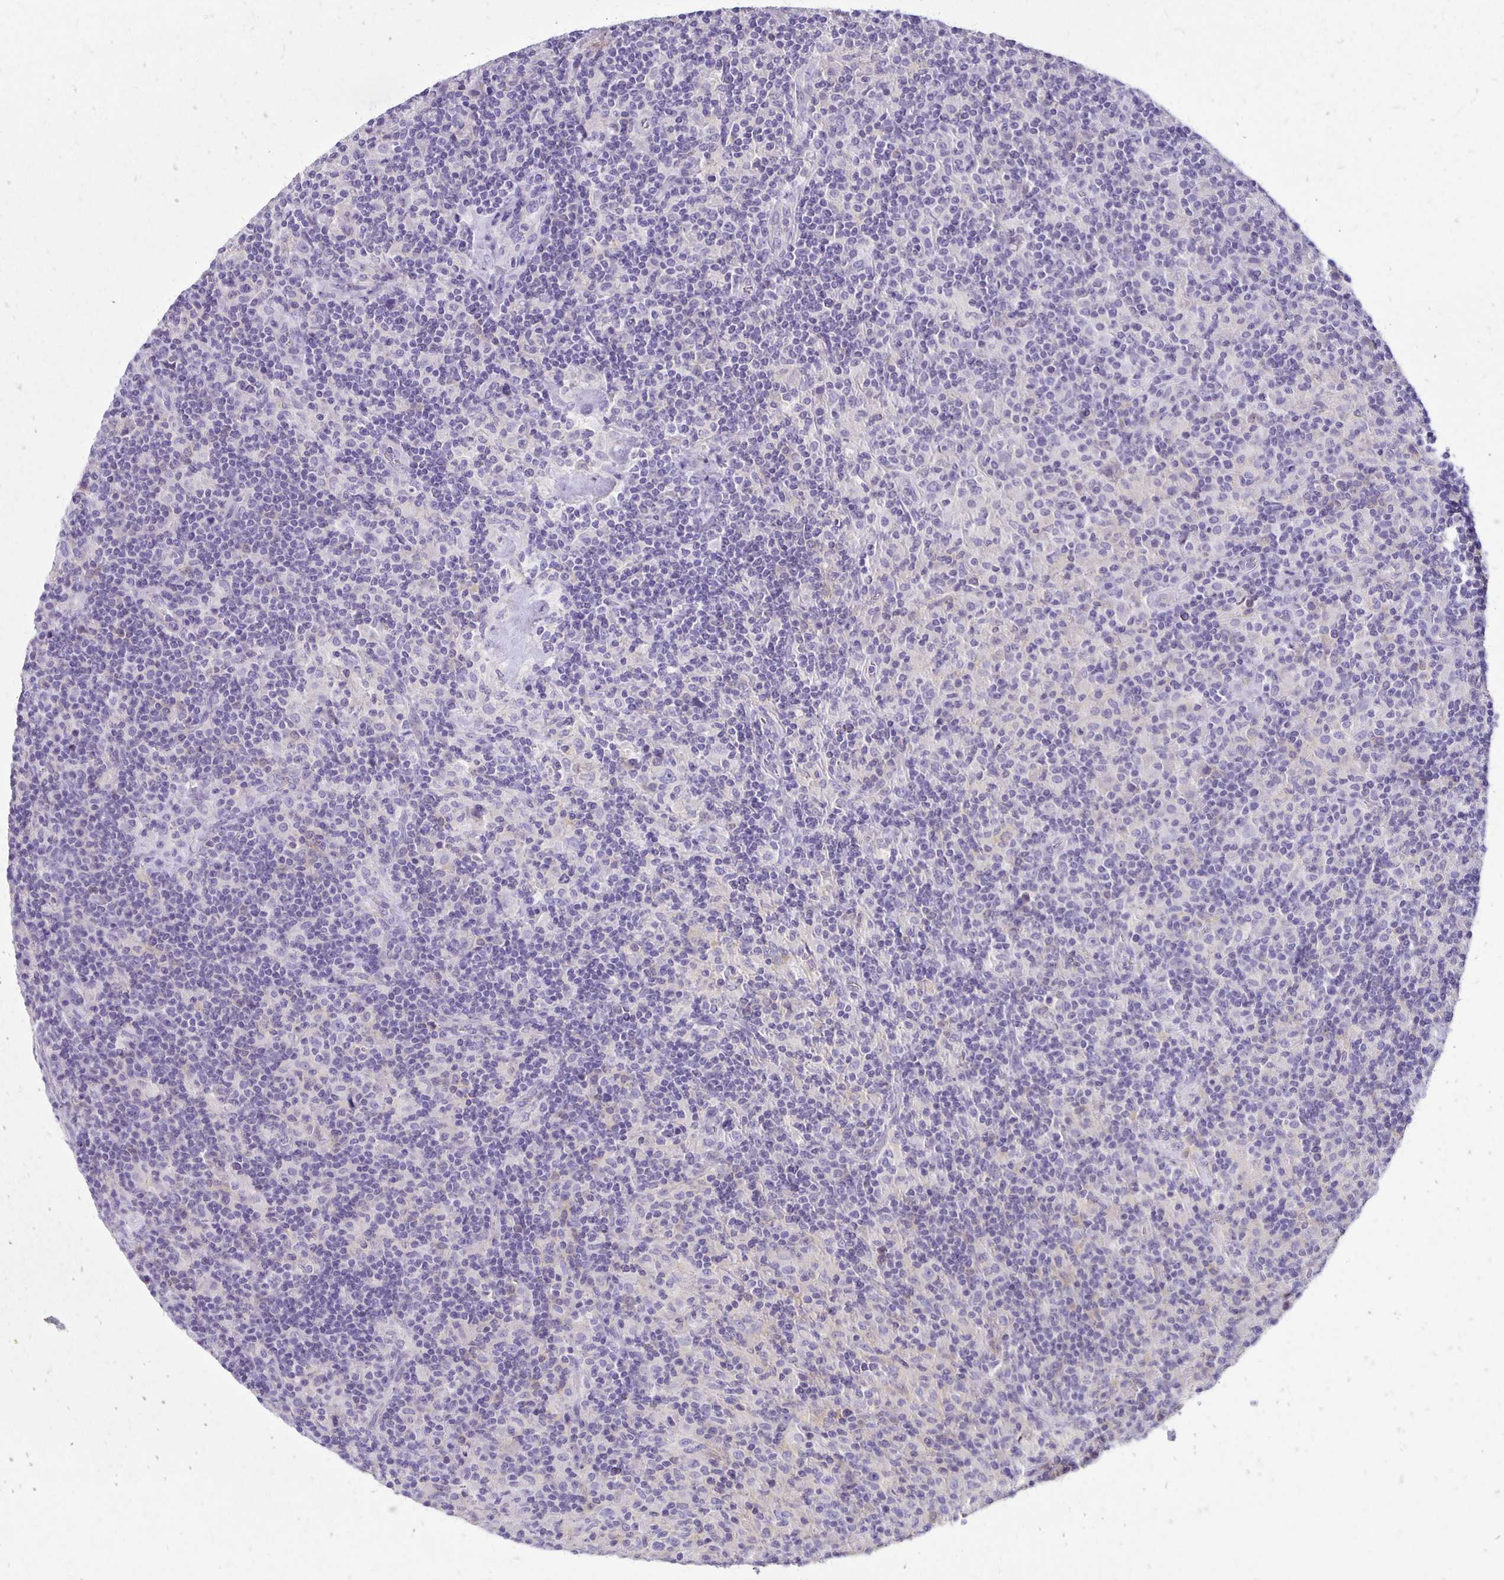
{"staining": {"intensity": "negative", "quantity": "none", "location": "none"}, "tissue": "lymphoma", "cell_type": "Tumor cells", "image_type": "cancer", "snomed": [{"axis": "morphology", "description": "Hodgkin's disease, NOS"}, {"axis": "topography", "description": "Lymph node"}], "caption": "DAB (3,3'-diaminobenzidine) immunohistochemical staining of human lymphoma reveals no significant positivity in tumor cells. (DAB (3,3'-diaminobenzidine) IHC visualized using brightfield microscopy, high magnification).", "gene": "ANKRD45", "patient": {"sex": "male", "age": 70}}